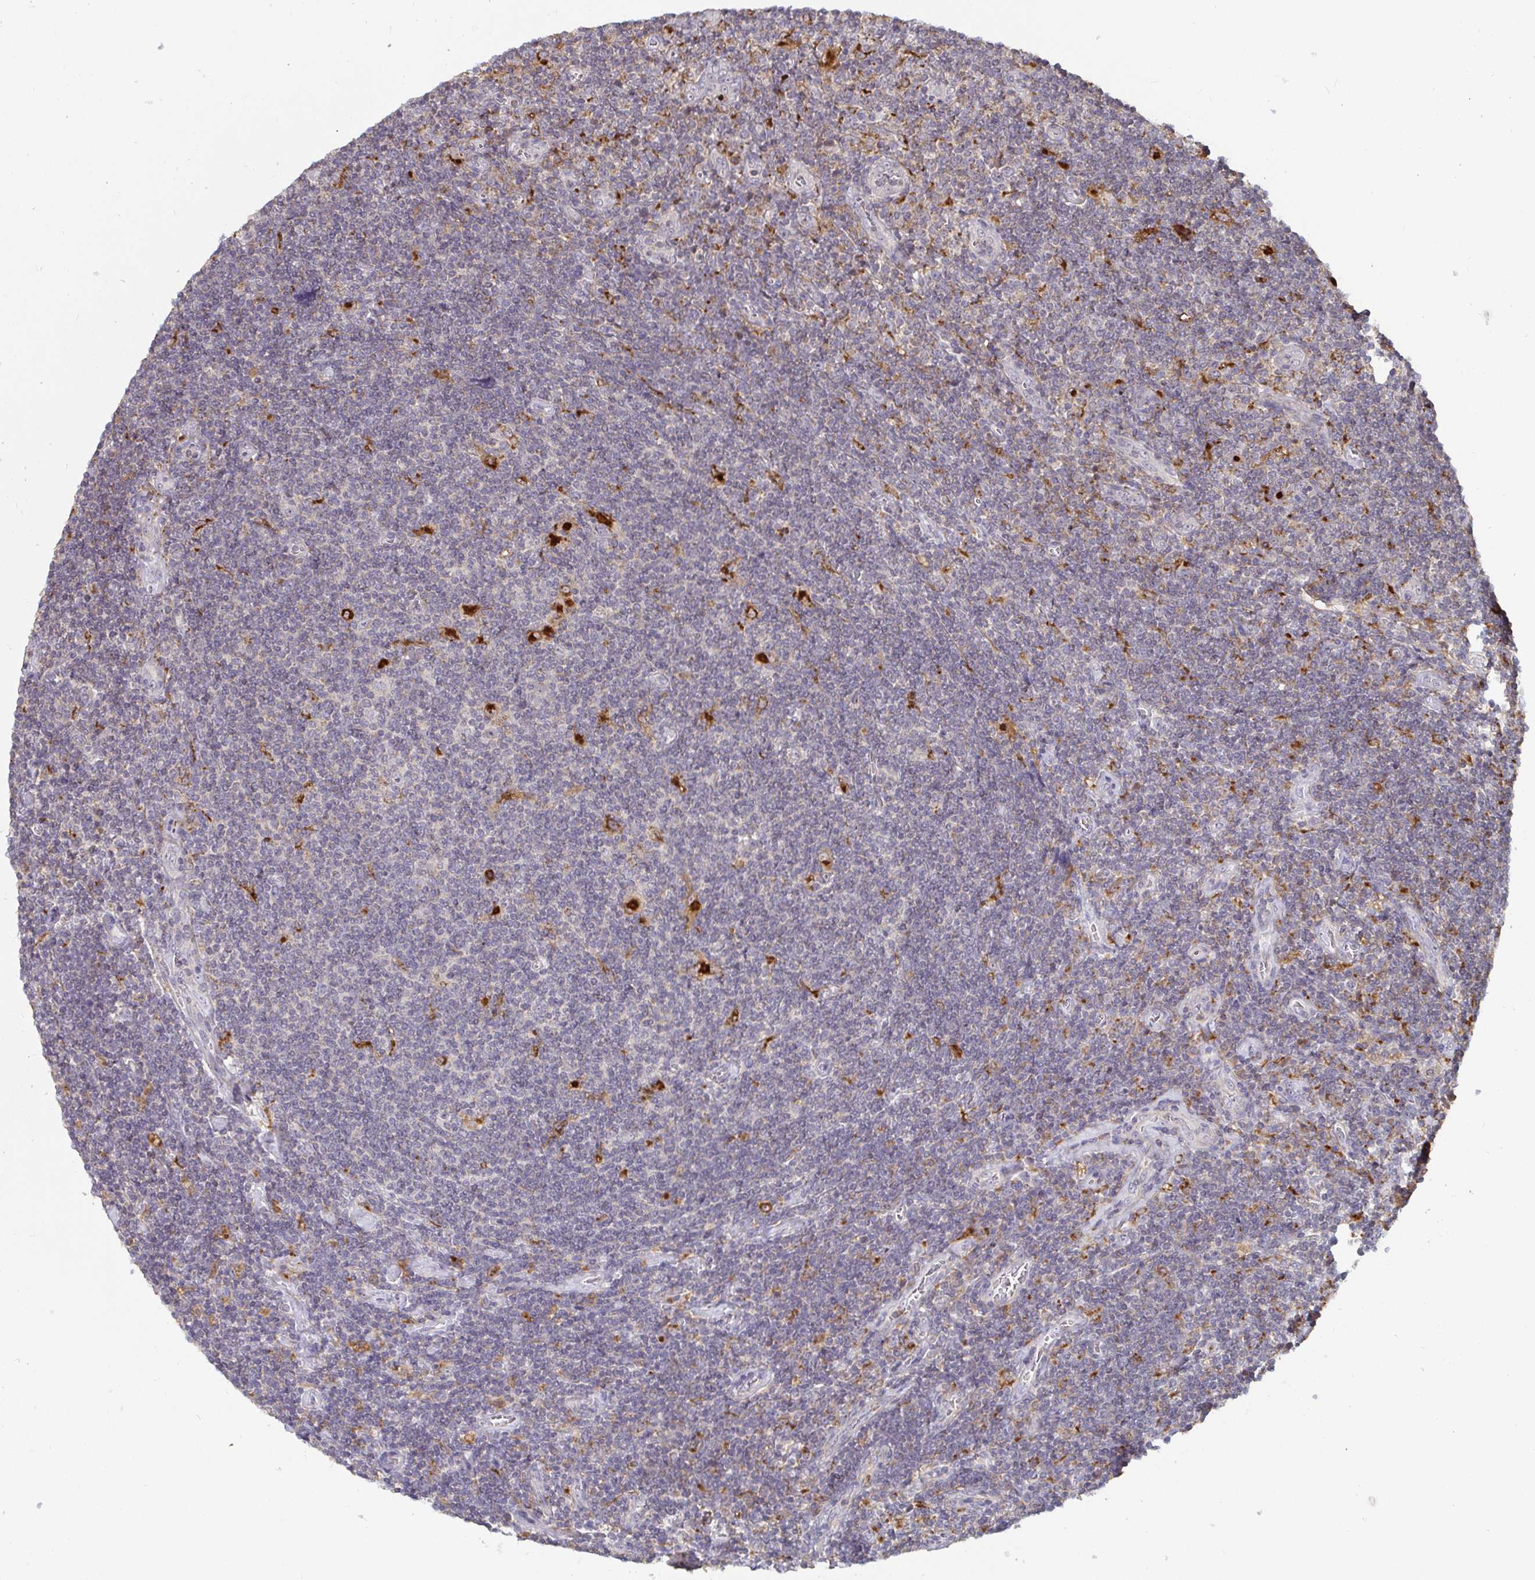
{"staining": {"intensity": "negative", "quantity": "none", "location": "none"}, "tissue": "lymphoma", "cell_type": "Tumor cells", "image_type": "cancer", "snomed": [{"axis": "morphology", "description": "Hodgkin's disease, NOS"}, {"axis": "topography", "description": "Lymph node"}], "caption": "The image displays no significant positivity in tumor cells of lymphoma.", "gene": "CDH18", "patient": {"sex": "male", "age": 40}}